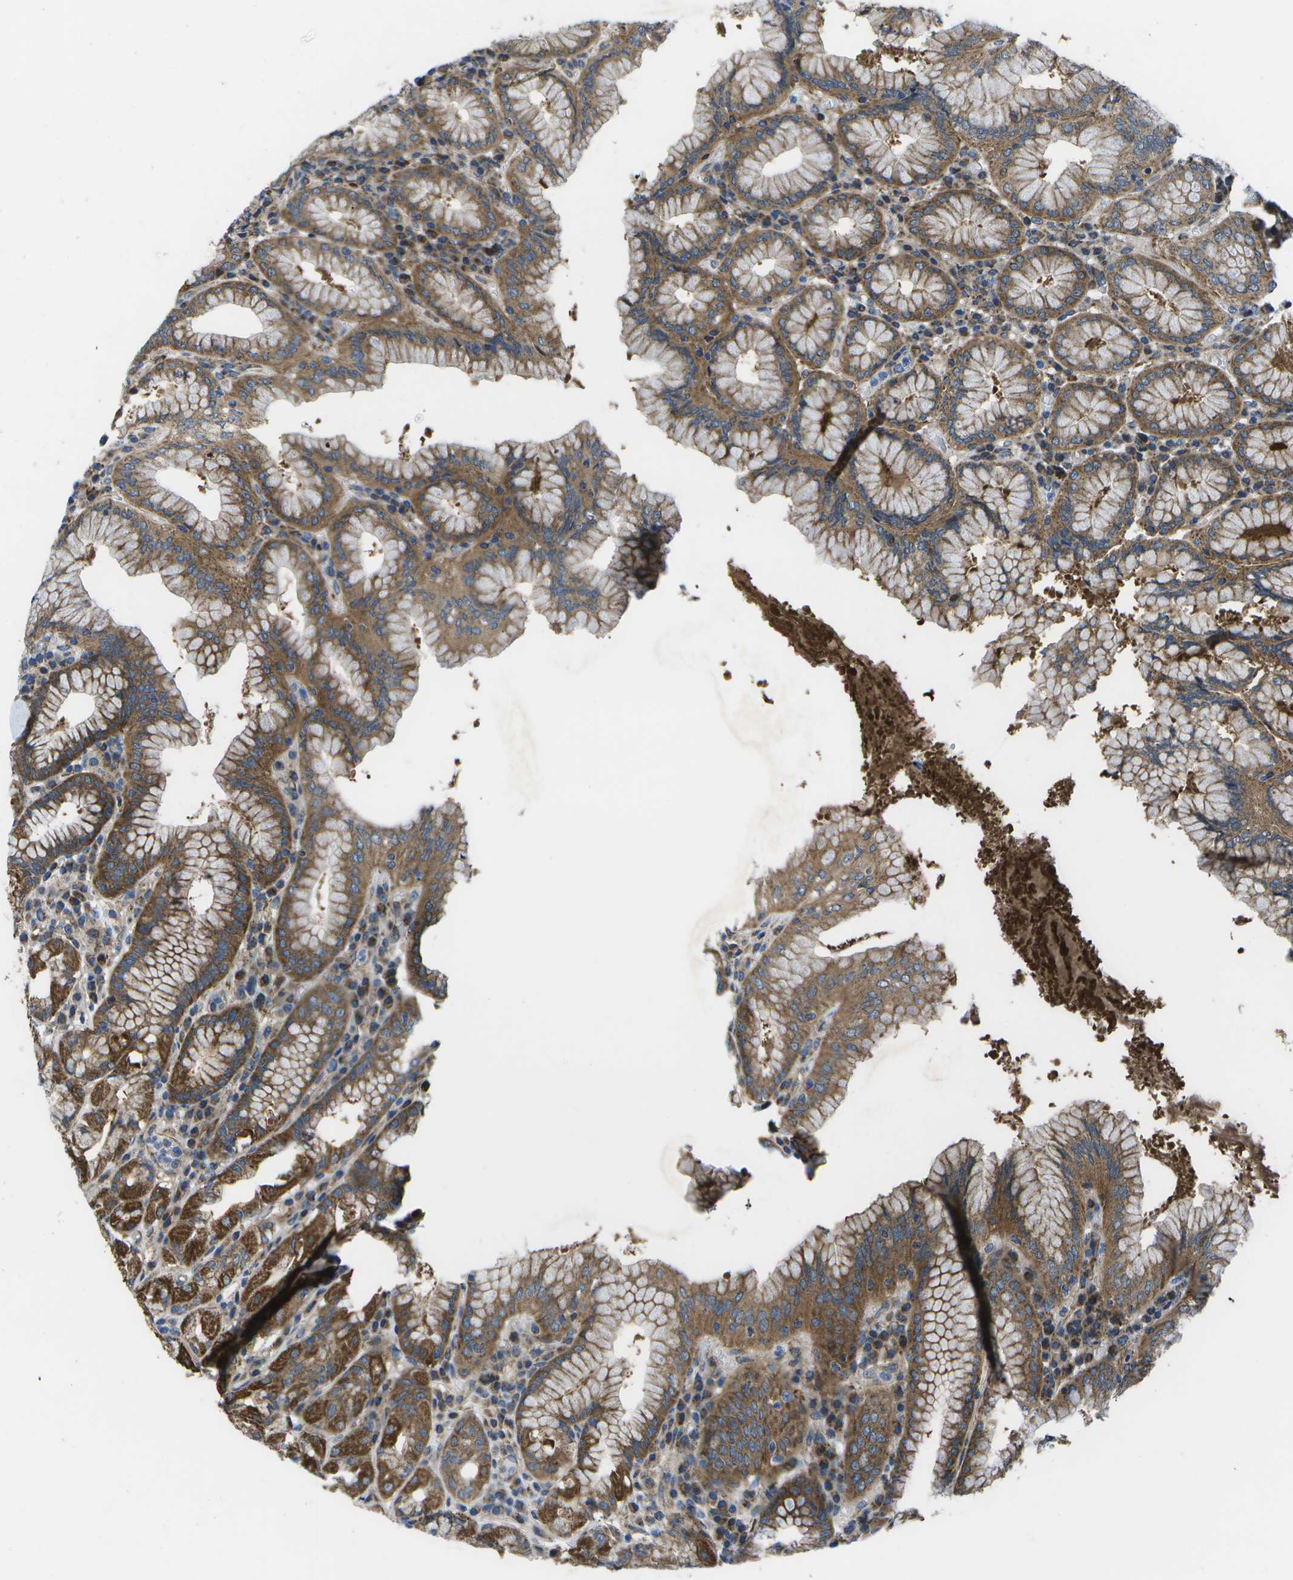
{"staining": {"intensity": "strong", "quantity": ">75%", "location": "cytoplasmic/membranous"}, "tissue": "stomach", "cell_type": "Glandular cells", "image_type": "normal", "snomed": [{"axis": "morphology", "description": "Normal tissue, NOS"}, {"axis": "topography", "description": "Stomach"}, {"axis": "topography", "description": "Stomach, lower"}], "caption": "An immunohistochemistry (IHC) photomicrograph of normal tissue is shown. Protein staining in brown highlights strong cytoplasmic/membranous positivity in stomach within glandular cells. The protein is stained brown, and the nuclei are stained in blue (DAB (3,3'-diaminobenzidine) IHC with brightfield microscopy, high magnification).", "gene": "MVK", "patient": {"sex": "female", "age": 56}}